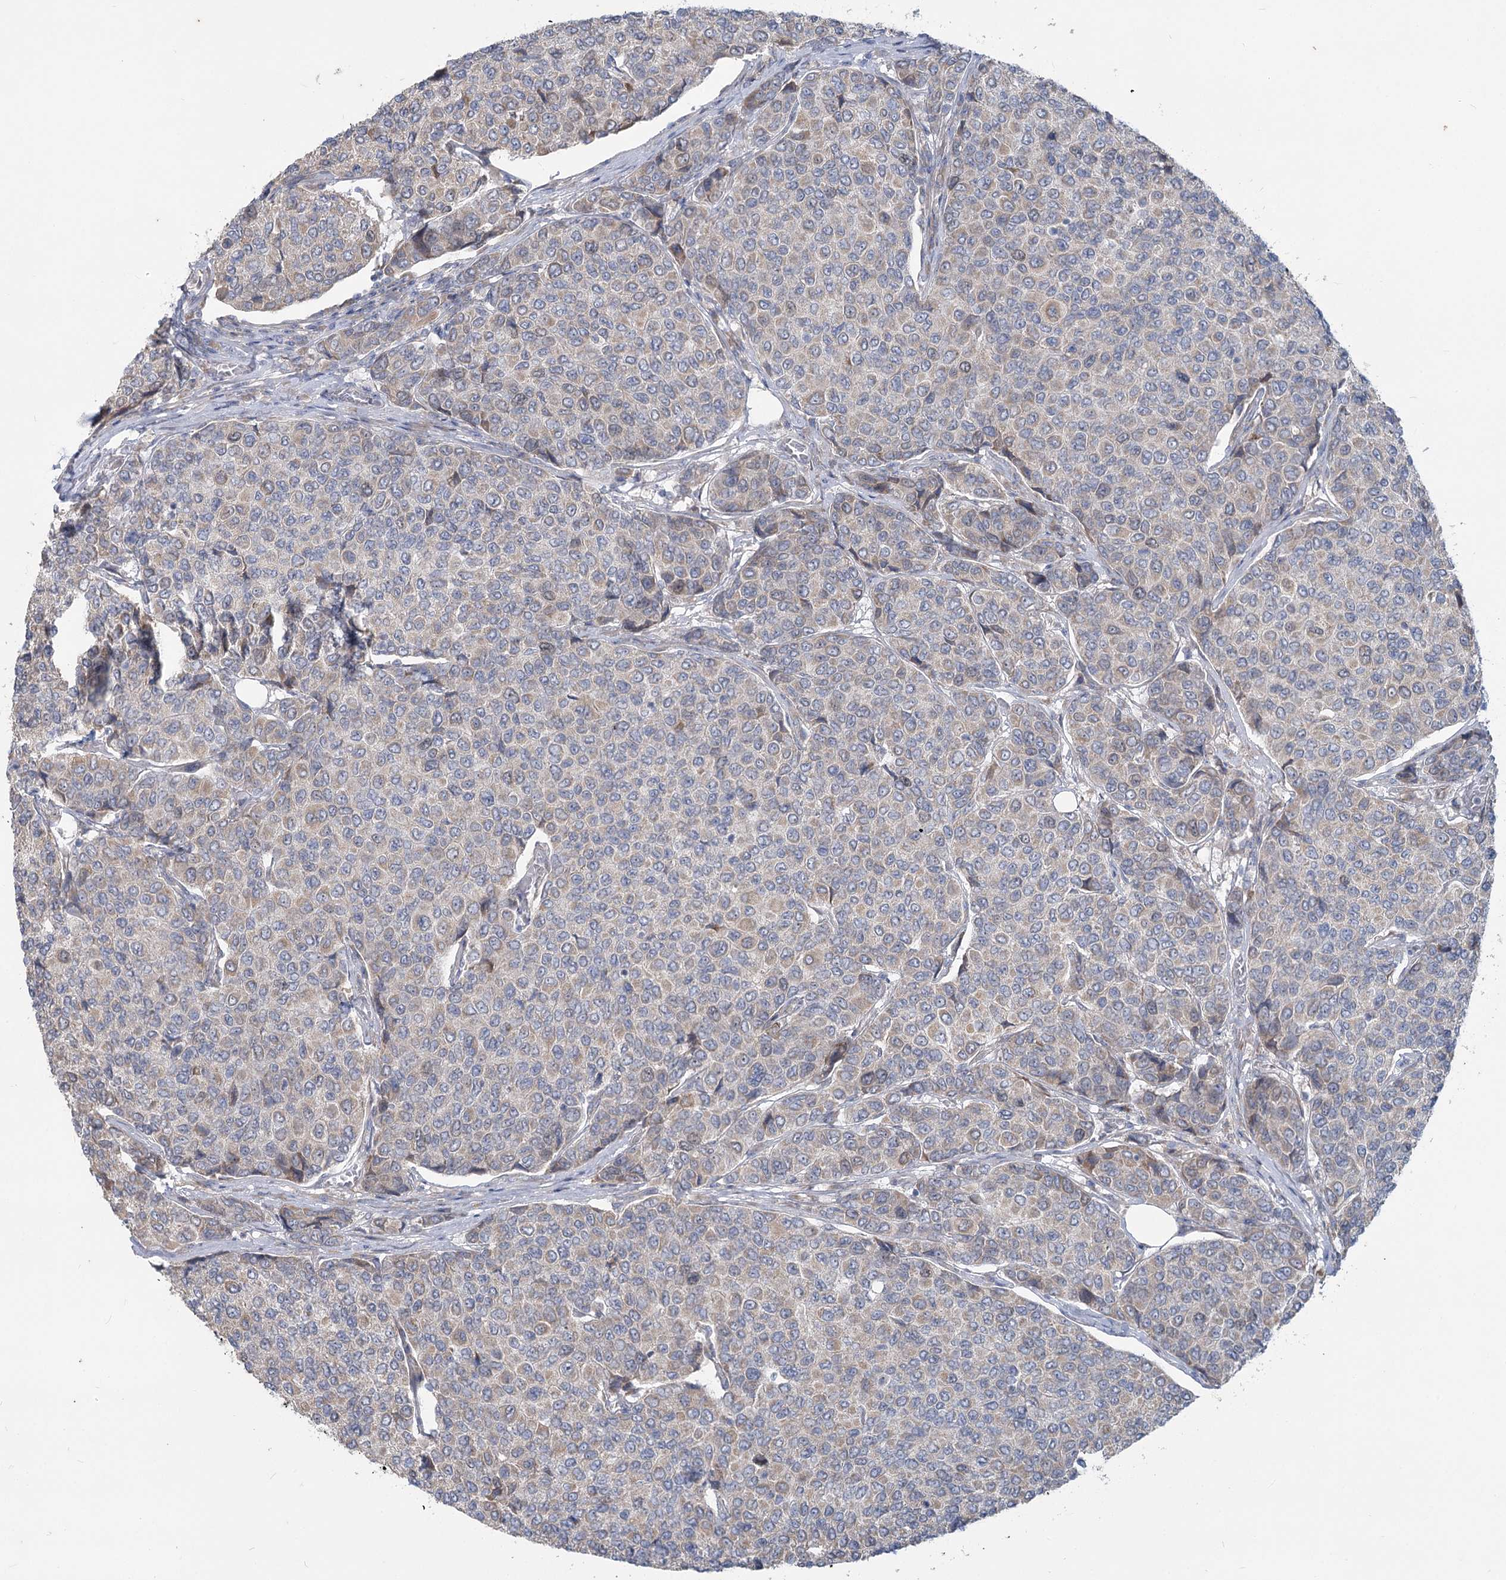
{"staining": {"intensity": "weak", "quantity": "<25%", "location": "cytoplasmic/membranous"}, "tissue": "breast cancer", "cell_type": "Tumor cells", "image_type": "cancer", "snomed": [{"axis": "morphology", "description": "Duct carcinoma"}, {"axis": "topography", "description": "Breast"}], "caption": "Breast cancer was stained to show a protein in brown. There is no significant staining in tumor cells.", "gene": "PLA2G12A", "patient": {"sex": "female", "age": 55}}